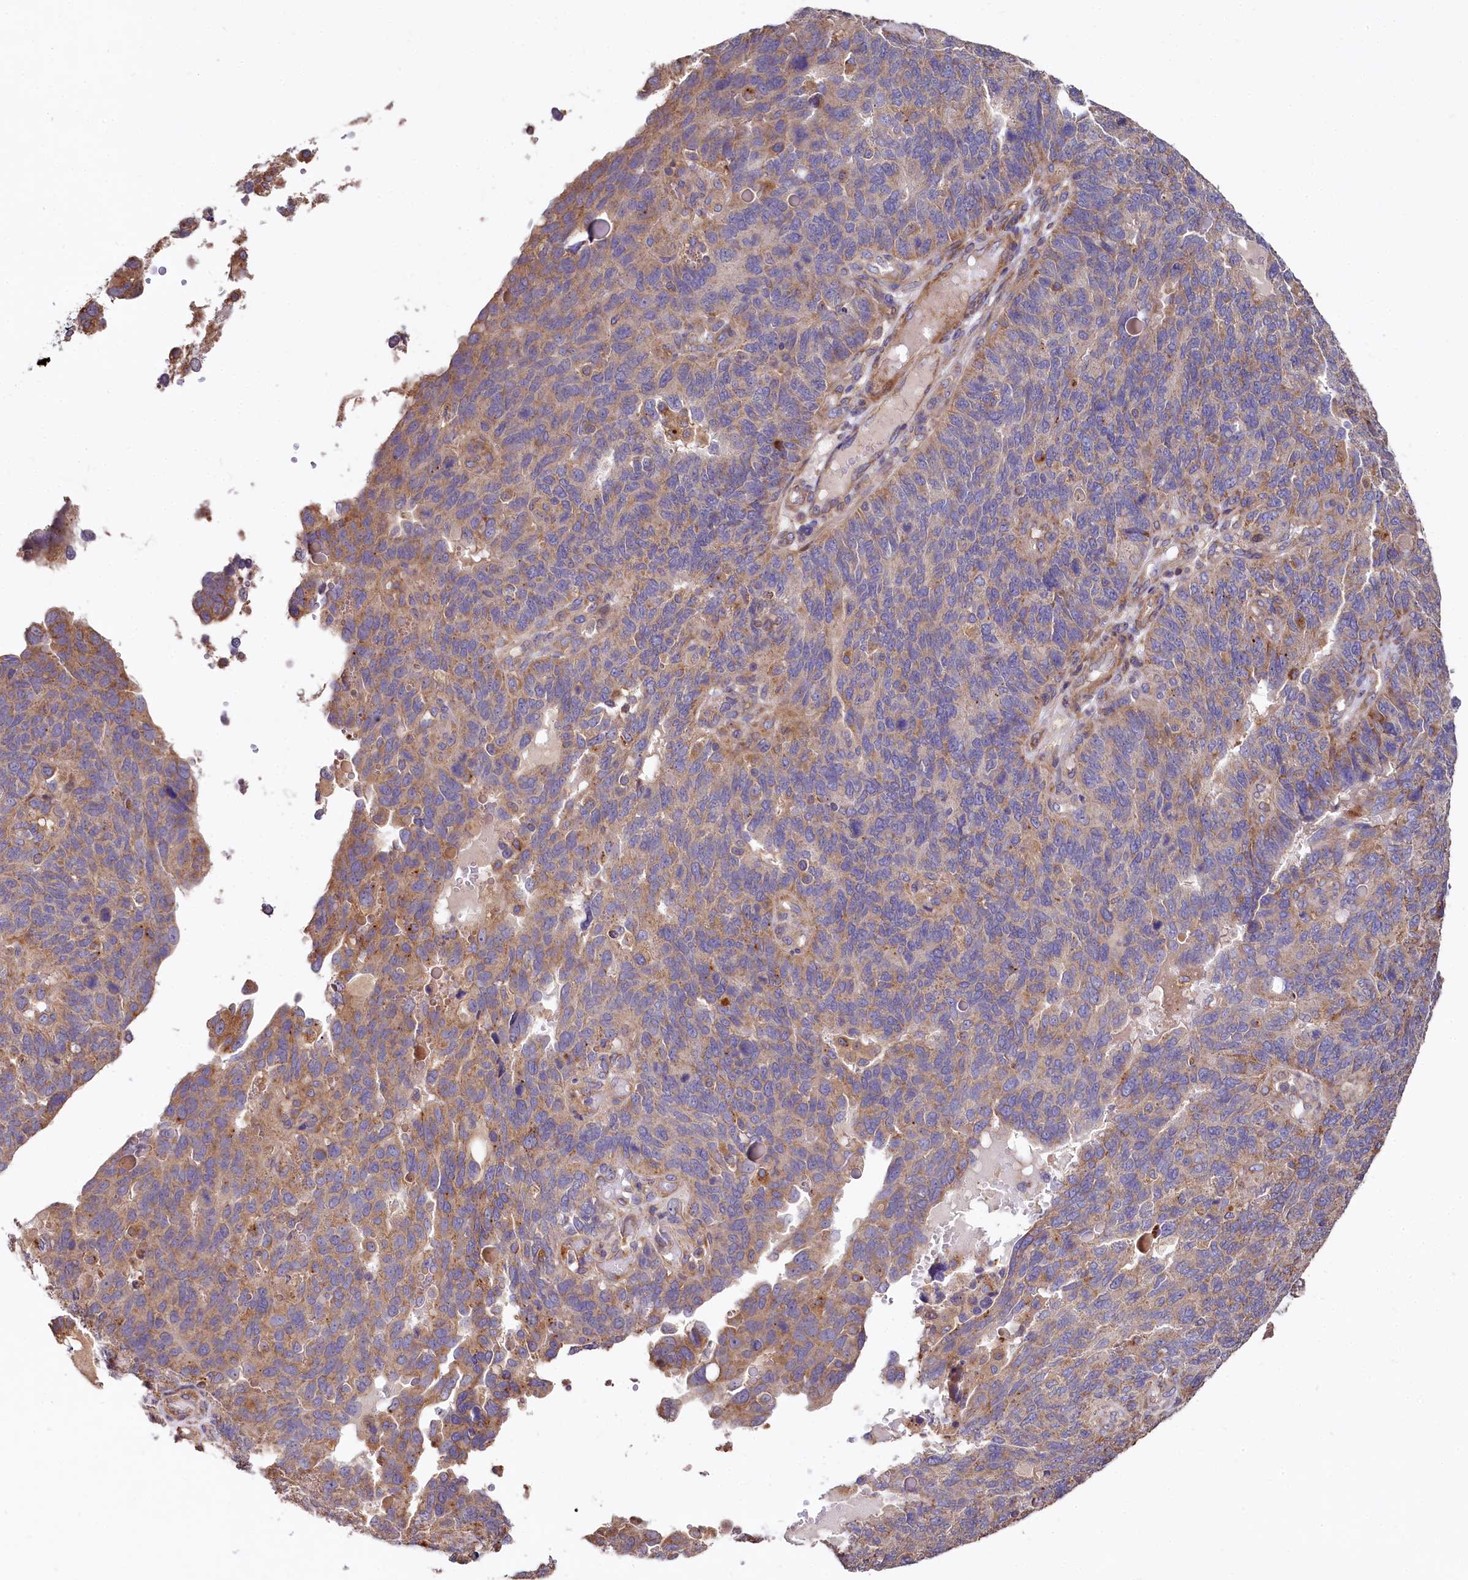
{"staining": {"intensity": "moderate", "quantity": "25%-75%", "location": "cytoplasmic/membranous"}, "tissue": "endometrial cancer", "cell_type": "Tumor cells", "image_type": "cancer", "snomed": [{"axis": "morphology", "description": "Adenocarcinoma, NOS"}, {"axis": "topography", "description": "Endometrium"}], "caption": "Endometrial adenocarcinoma tissue reveals moderate cytoplasmic/membranous expression in about 25%-75% of tumor cells, visualized by immunohistochemistry. The staining was performed using DAB (3,3'-diaminobenzidine), with brown indicating positive protein expression. Nuclei are stained blue with hematoxylin.", "gene": "SPRYD3", "patient": {"sex": "female", "age": 66}}